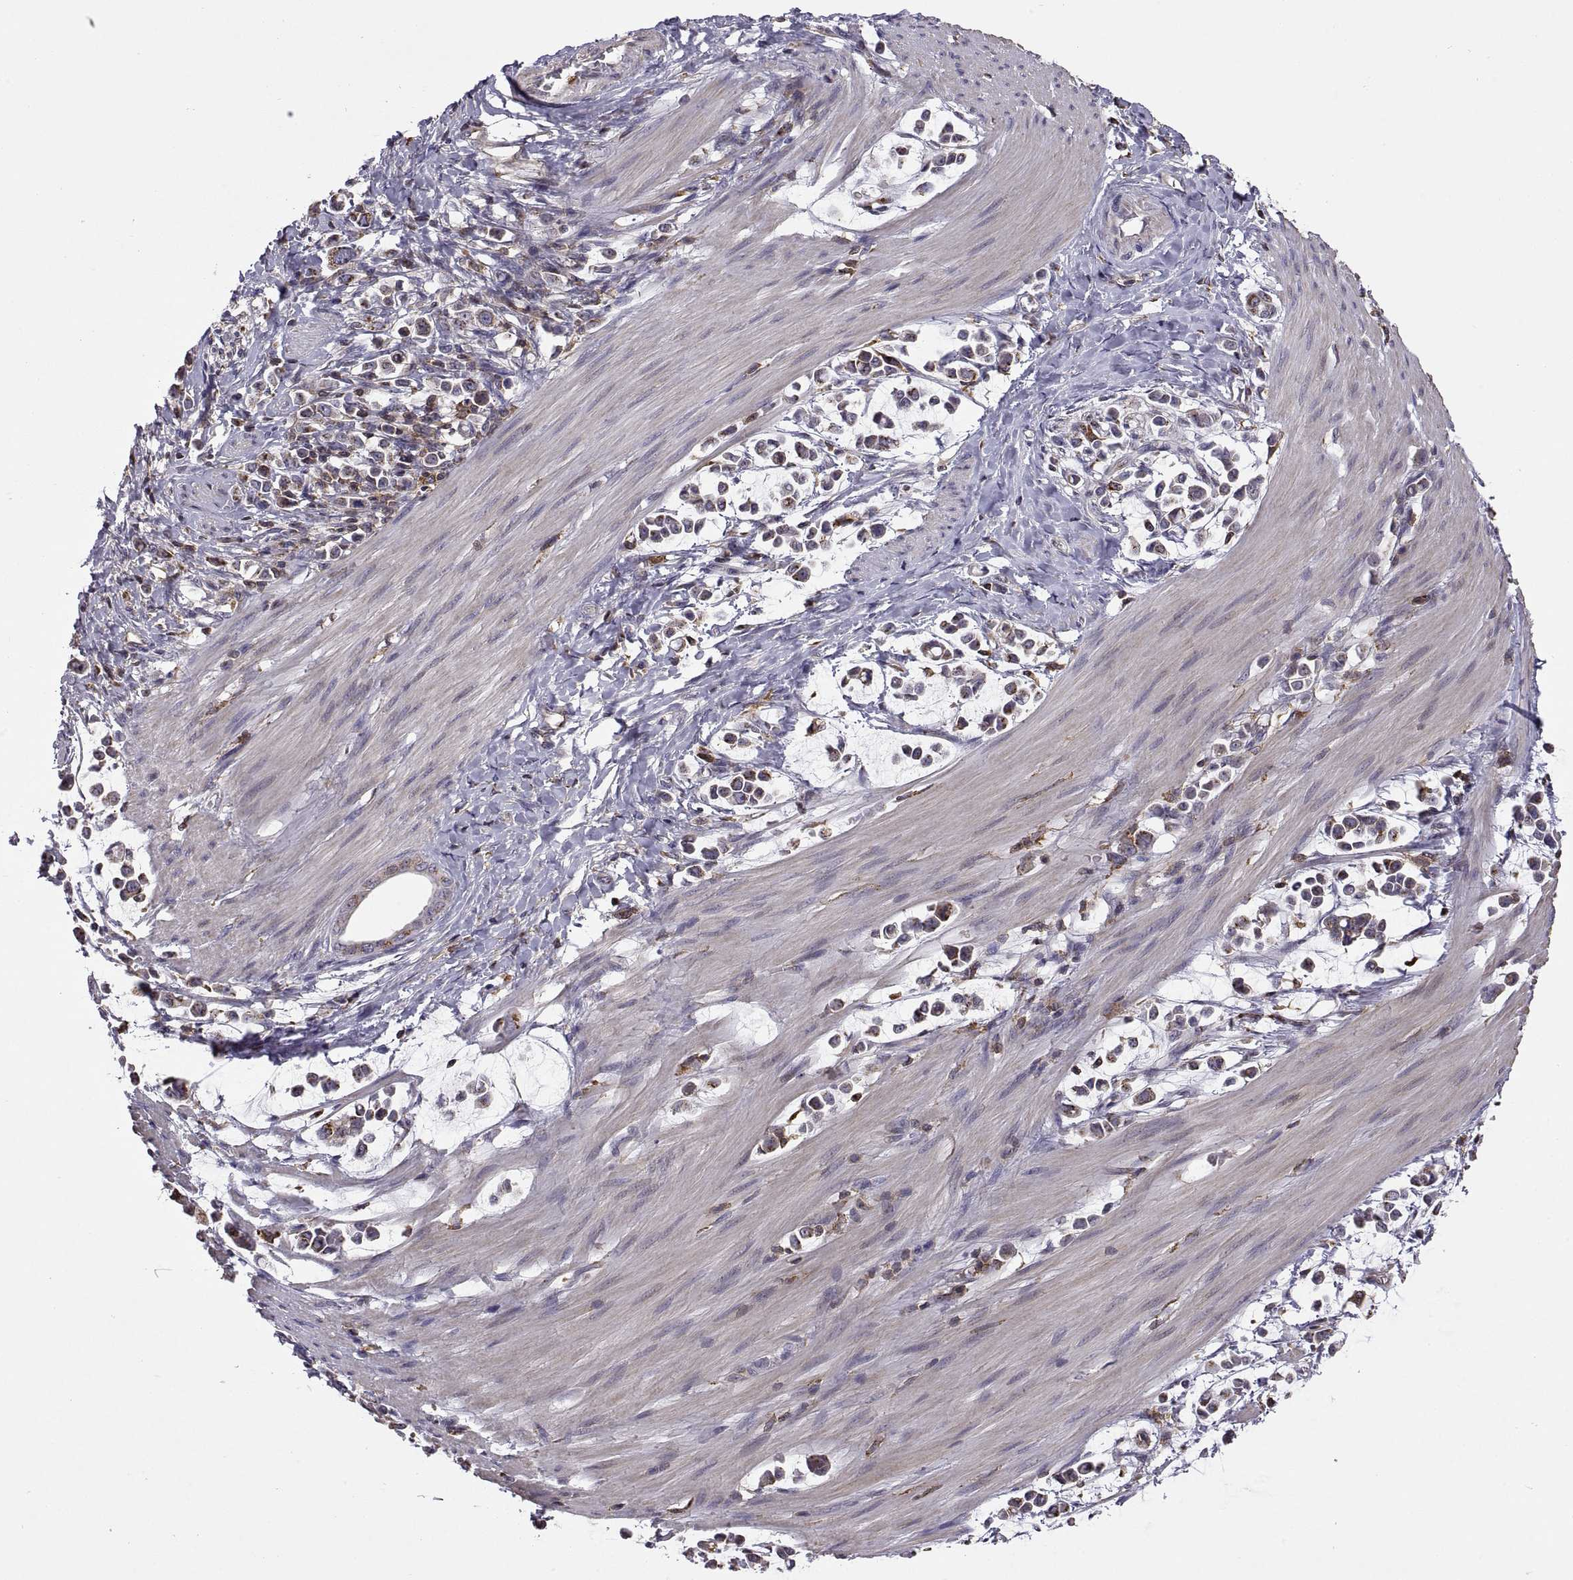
{"staining": {"intensity": "moderate", "quantity": "25%-75%", "location": "cytoplasmic/membranous"}, "tissue": "stomach cancer", "cell_type": "Tumor cells", "image_type": "cancer", "snomed": [{"axis": "morphology", "description": "Adenocarcinoma, NOS"}, {"axis": "topography", "description": "Stomach"}], "caption": "Immunohistochemistry (IHC) (DAB) staining of human stomach adenocarcinoma demonstrates moderate cytoplasmic/membranous protein positivity in approximately 25%-75% of tumor cells. Nuclei are stained in blue.", "gene": "ACAP1", "patient": {"sex": "male", "age": 82}}